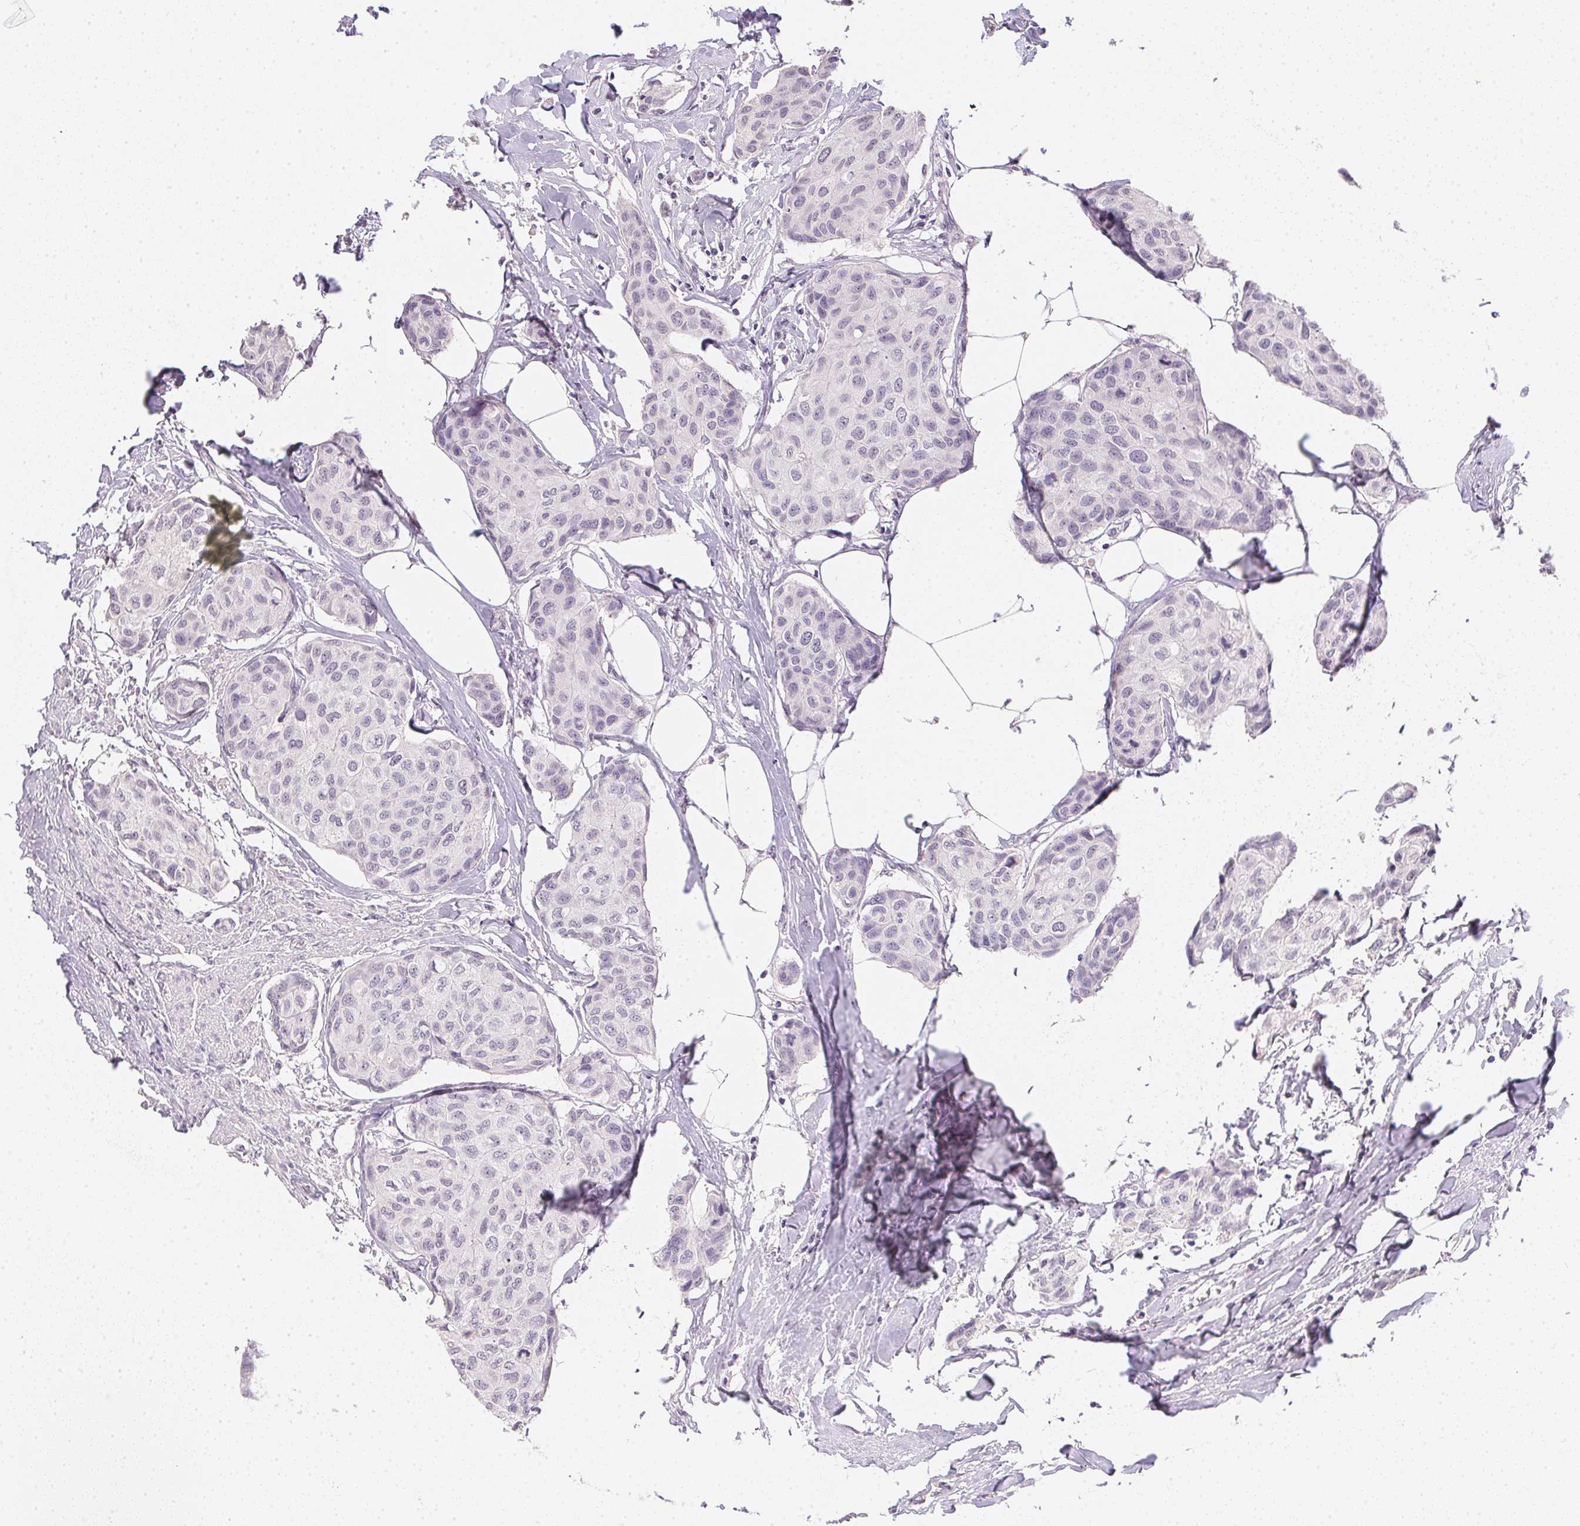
{"staining": {"intensity": "negative", "quantity": "none", "location": "none"}, "tissue": "breast cancer", "cell_type": "Tumor cells", "image_type": "cancer", "snomed": [{"axis": "morphology", "description": "Duct carcinoma"}, {"axis": "topography", "description": "Breast"}], "caption": "DAB immunohistochemical staining of human breast cancer displays no significant staining in tumor cells.", "gene": "PPY", "patient": {"sex": "female", "age": 80}}